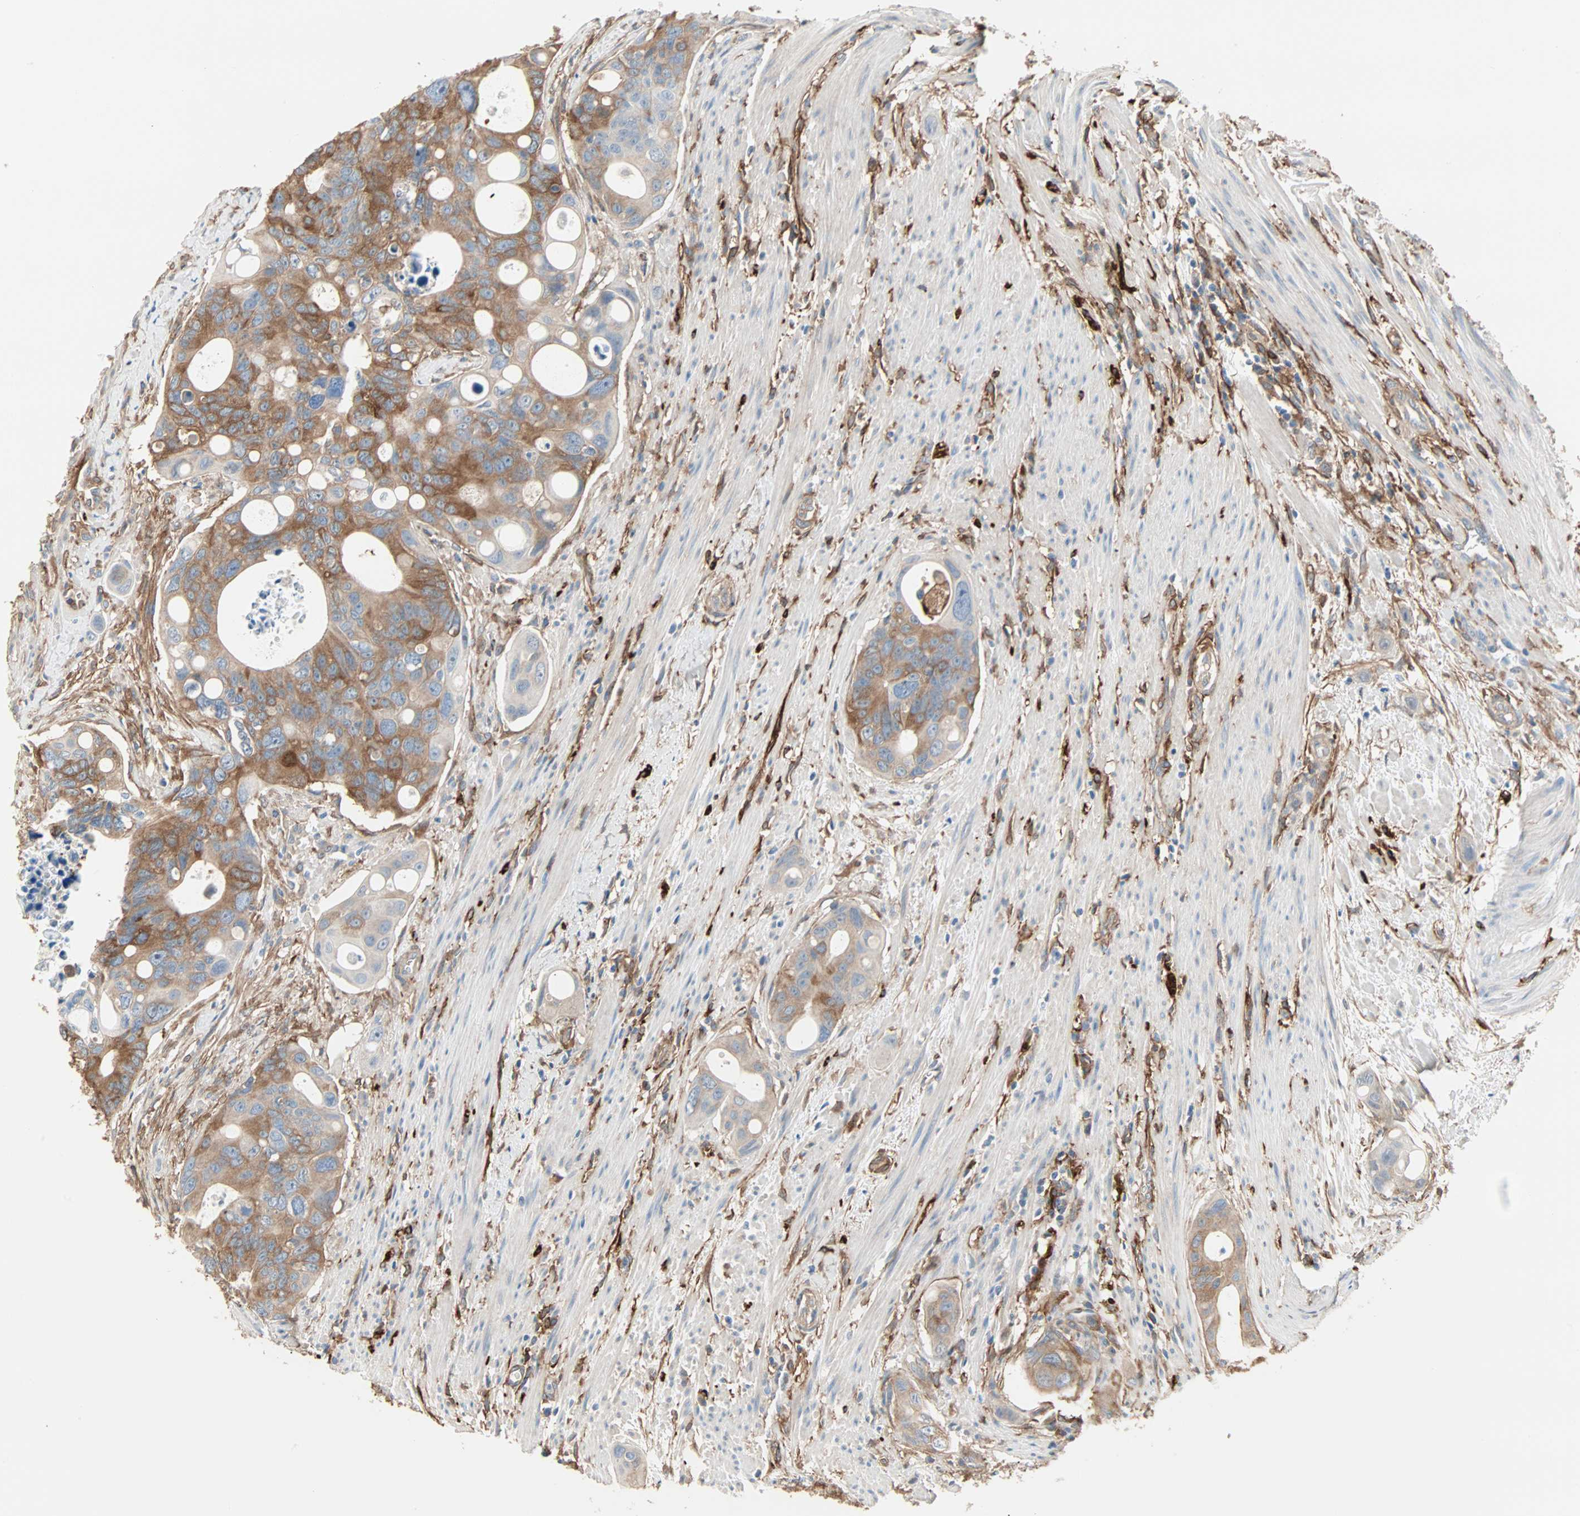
{"staining": {"intensity": "moderate", "quantity": ">75%", "location": "cytoplasmic/membranous"}, "tissue": "colorectal cancer", "cell_type": "Tumor cells", "image_type": "cancer", "snomed": [{"axis": "morphology", "description": "Adenocarcinoma, NOS"}, {"axis": "topography", "description": "Colon"}], "caption": "The immunohistochemical stain highlights moderate cytoplasmic/membranous positivity in tumor cells of colorectal cancer (adenocarcinoma) tissue.", "gene": "EPB41L2", "patient": {"sex": "female", "age": 57}}